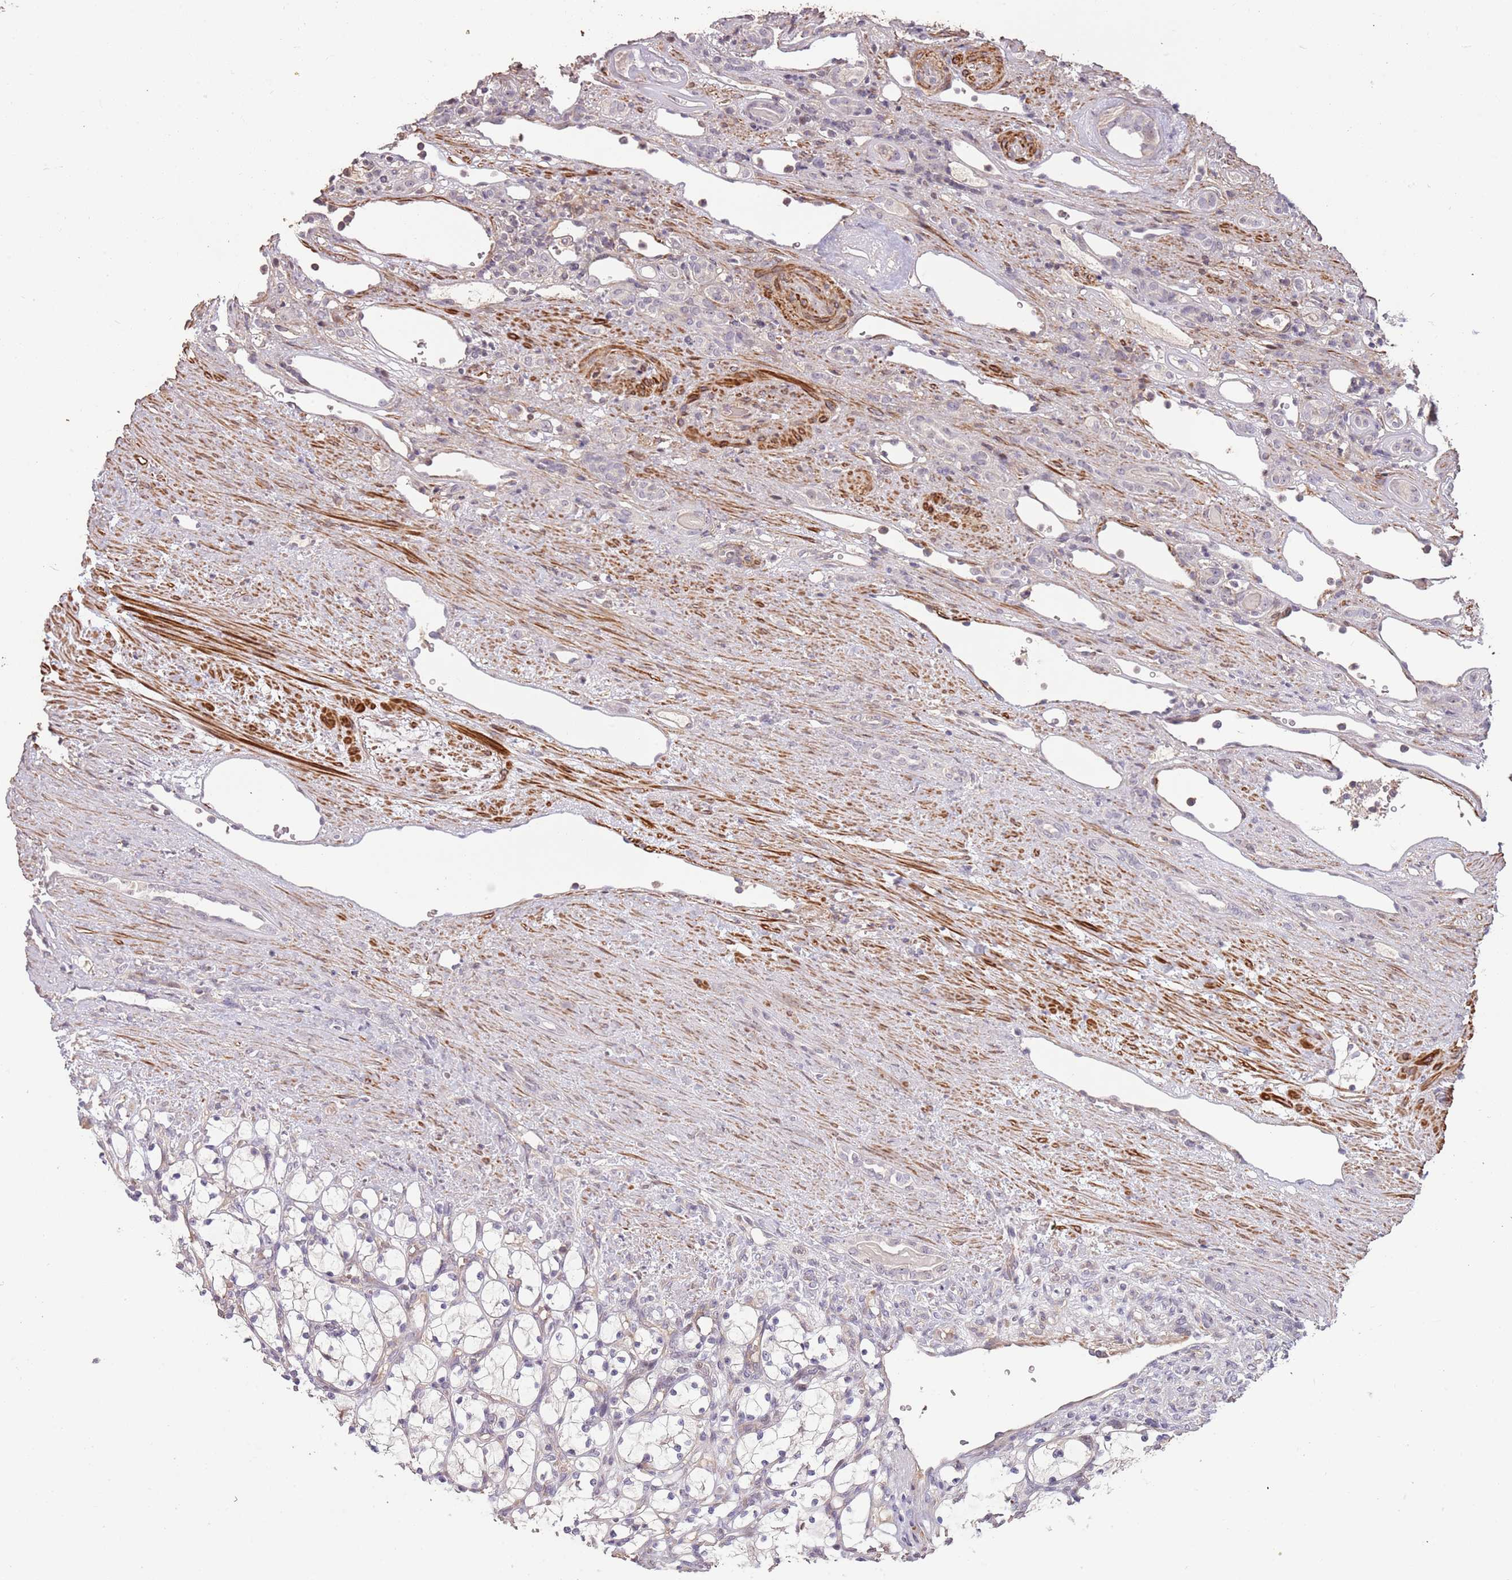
{"staining": {"intensity": "negative", "quantity": "none", "location": "none"}, "tissue": "renal cancer", "cell_type": "Tumor cells", "image_type": "cancer", "snomed": [{"axis": "morphology", "description": "Adenocarcinoma, NOS"}, {"axis": "topography", "description": "Kidney"}], "caption": "Immunohistochemical staining of adenocarcinoma (renal) demonstrates no significant expression in tumor cells.", "gene": "ADTRP", "patient": {"sex": "female", "age": 69}}